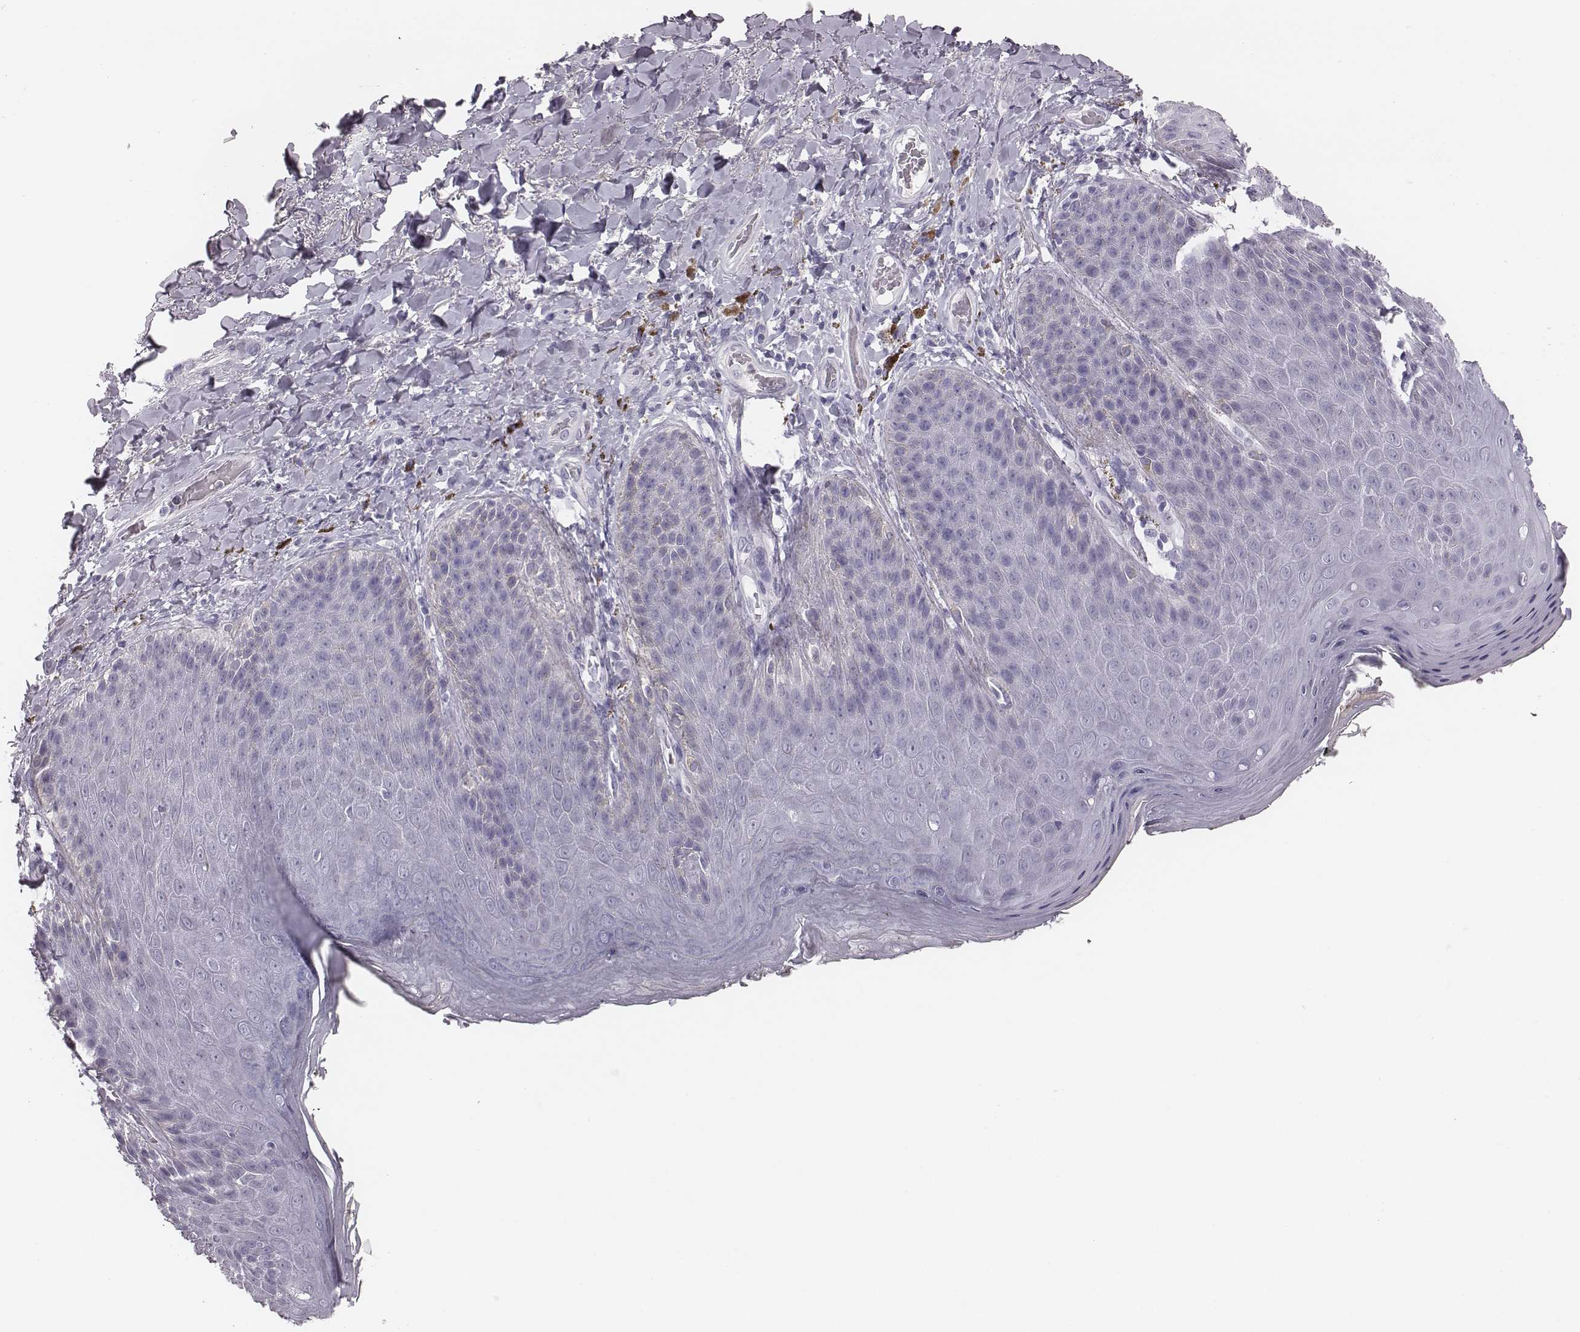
{"staining": {"intensity": "negative", "quantity": "none", "location": "none"}, "tissue": "skin", "cell_type": "Epidermal cells", "image_type": "normal", "snomed": [{"axis": "morphology", "description": "Normal tissue, NOS"}, {"axis": "topography", "description": "Anal"}], "caption": "DAB immunohistochemical staining of normal skin demonstrates no significant positivity in epidermal cells. Nuclei are stained in blue.", "gene": "CSH1", "patient": {"sex": "male", "age": 53}}